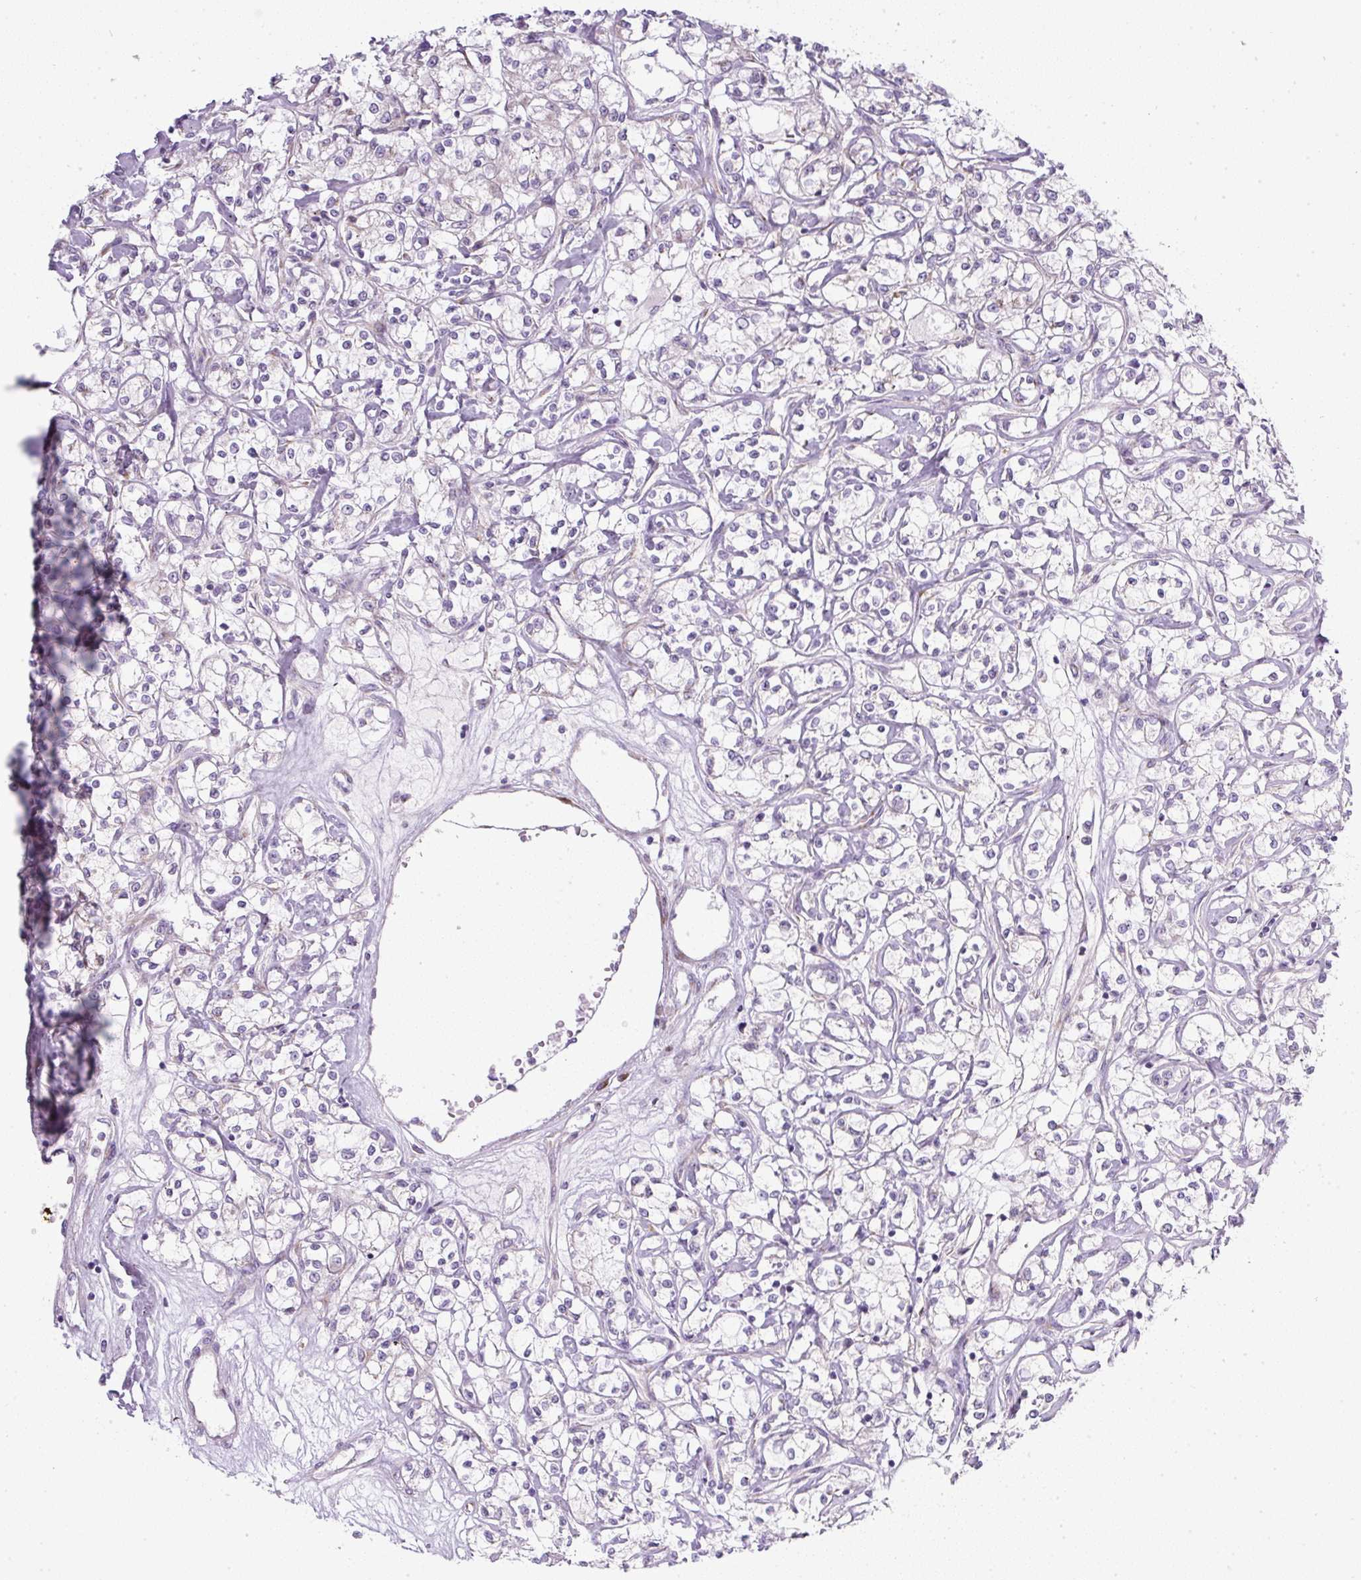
{"staining": {"intensity": "negative", "quantity": "none", "location": "none"}, "tissue": "renal cancer", "cell_type": "Tumor cells", "image_type": "cancer", "snomed": [{"axis": "morphology", "description": "Adenocarcinoma, NOS"}, {"axis": "topography", "description": "Kidney"}], "caption": "A micrograph of human adenocarcinoma (renal) is negative for staining in tumor cells.", "gene": "MLX", "patient": {"sex": "female", "age": 59}}